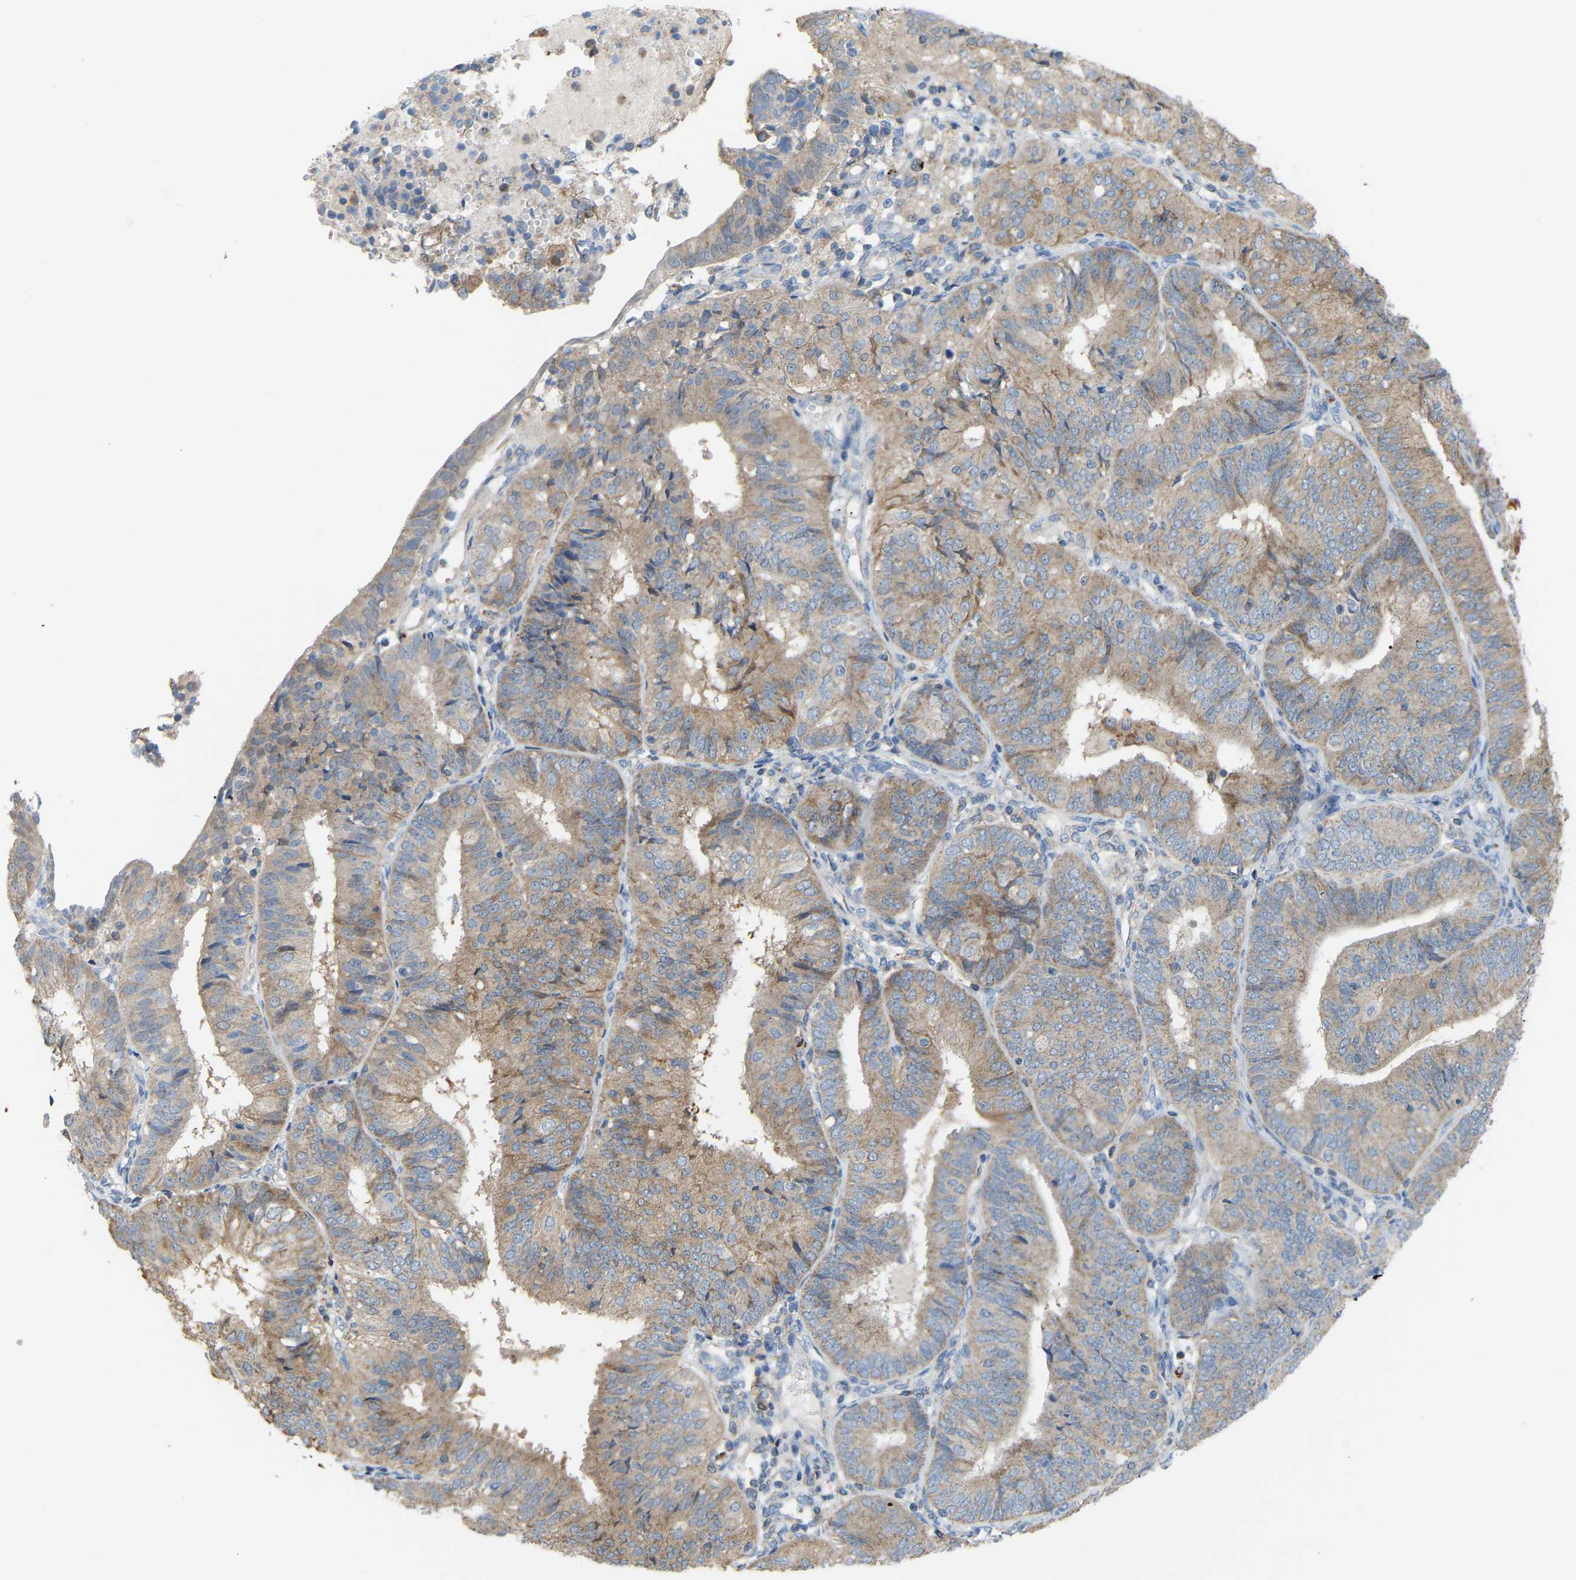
{"staining": {"intensity": "weak", "quantity": ">75%", "location": "cytoplasmic/membranous"}, "tissue": "endometrial cancer", "cell_type": "Tumor cells", "image_type": "cancer", "snomed": [{"axis": "morphology", "description": "Adenocarcinoma, NOS"}, {"axis": "topography", "description": "Endometrium"}], "caption": "Protein expression analysis of adenocarcinoma (endometrial) exhibits weak cytoplasmic/membranous staining in approximately >75% of tumor cells.", "gene": "CROT", "patient": {"sex": "female", "age": 58}}